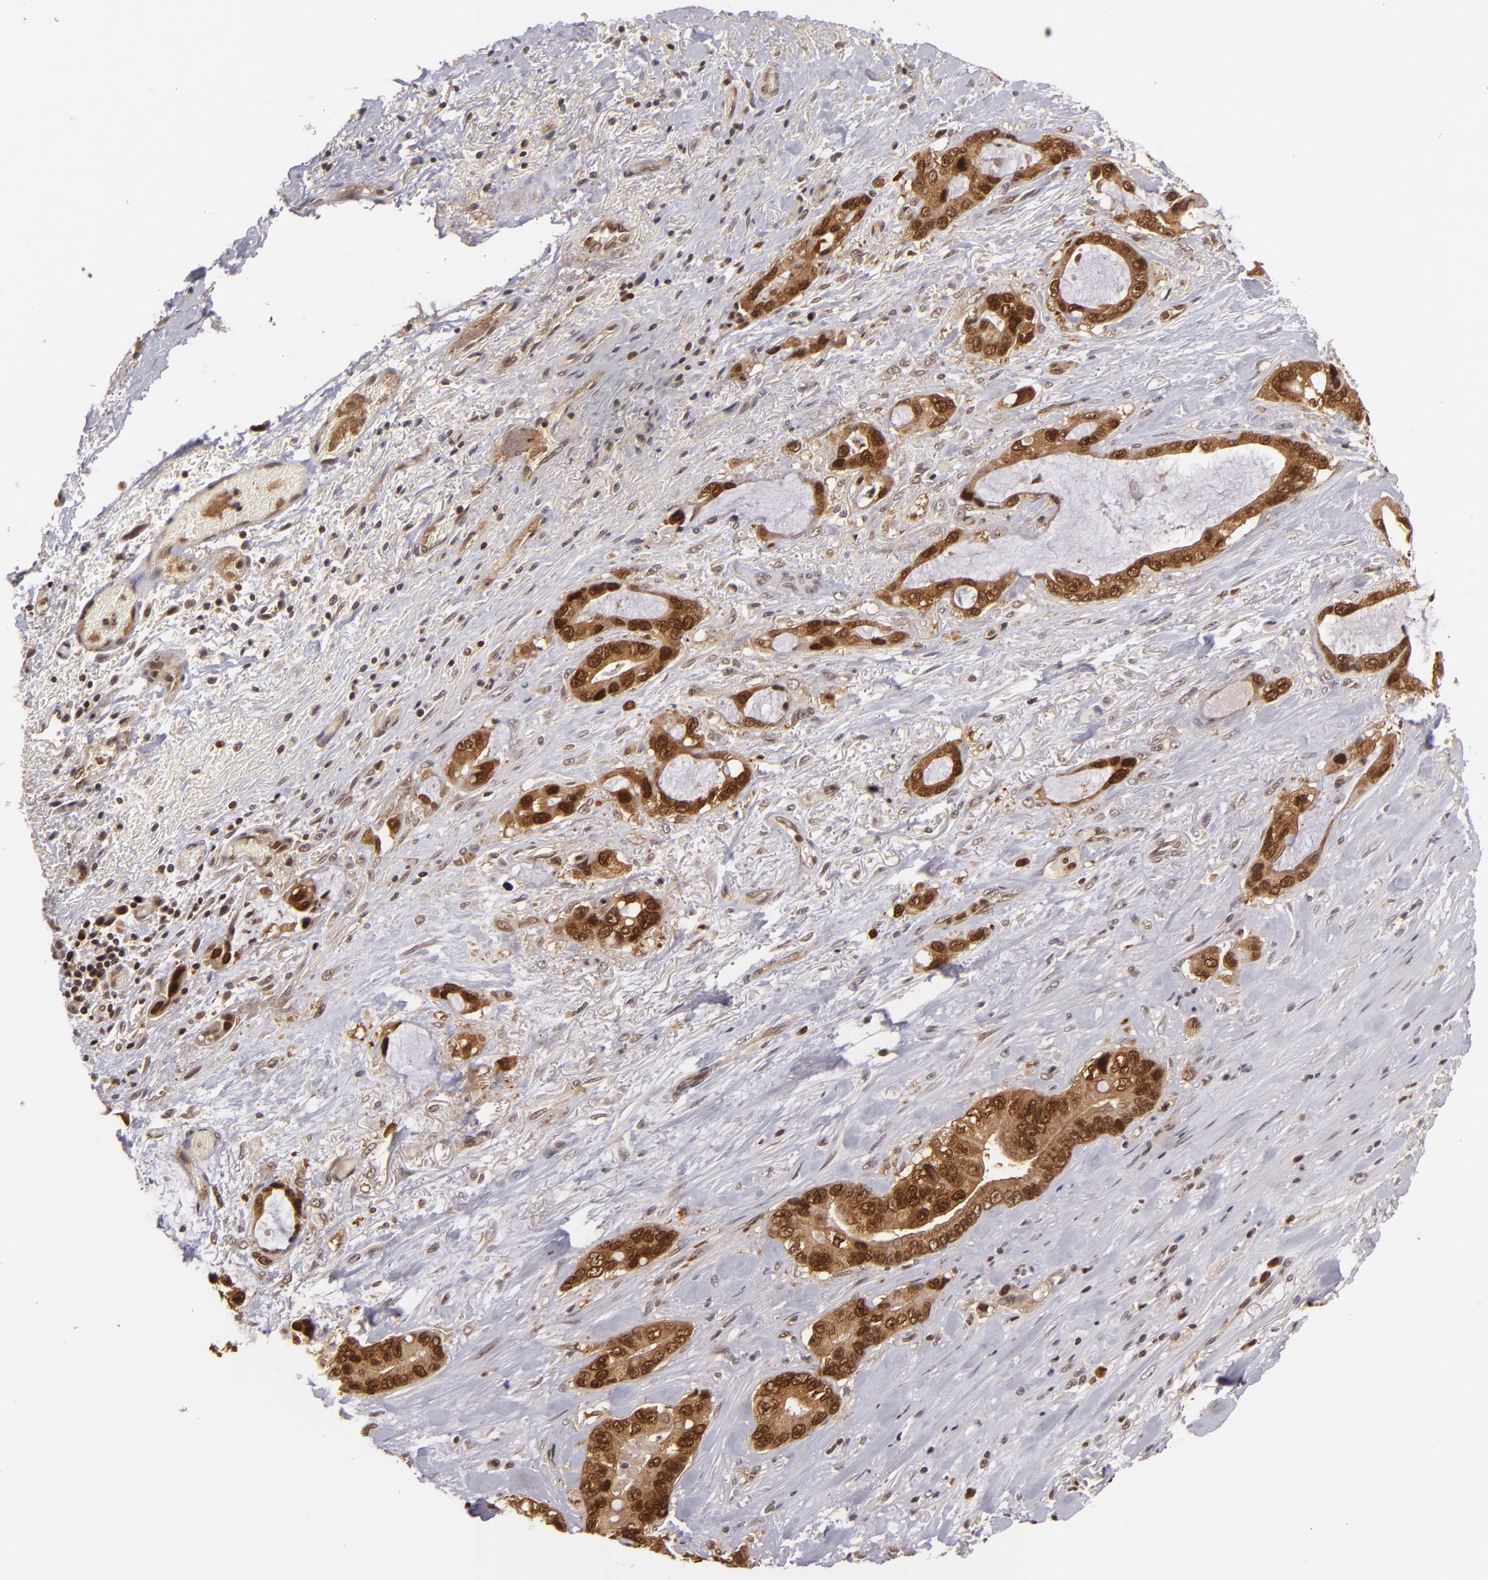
{"staining": {"intensity": "strong", "quantity": ">75%", "location": "cytoplasmic/membranous,nuclear"}, "tissue": "pancreatic cancer", "cell_type": "Tumor cells", "image_type": "cancer", "snomed": [{"axis": "morphology", "description": "Adenocarcinoma, NOS"}, {"axis": "topography", "description": "Pancreas"}, {"axis": "topography", "description": "Stomach, upper"}], "caption": "IHC (DAB) staining of human adenocarcinoma (pancreatic) shows strong cytoplasmic/membranous and nuclear protein expression in approximately >75% of tumor cells. The staining was performed using DAB (3,3'-diaminobenzidine), with brown indicating positive protein expression. Nuclei are stained blue with hematoxylin.", "gene": "ZBTB33", "patient": {"sex": "male", "age": 77}}